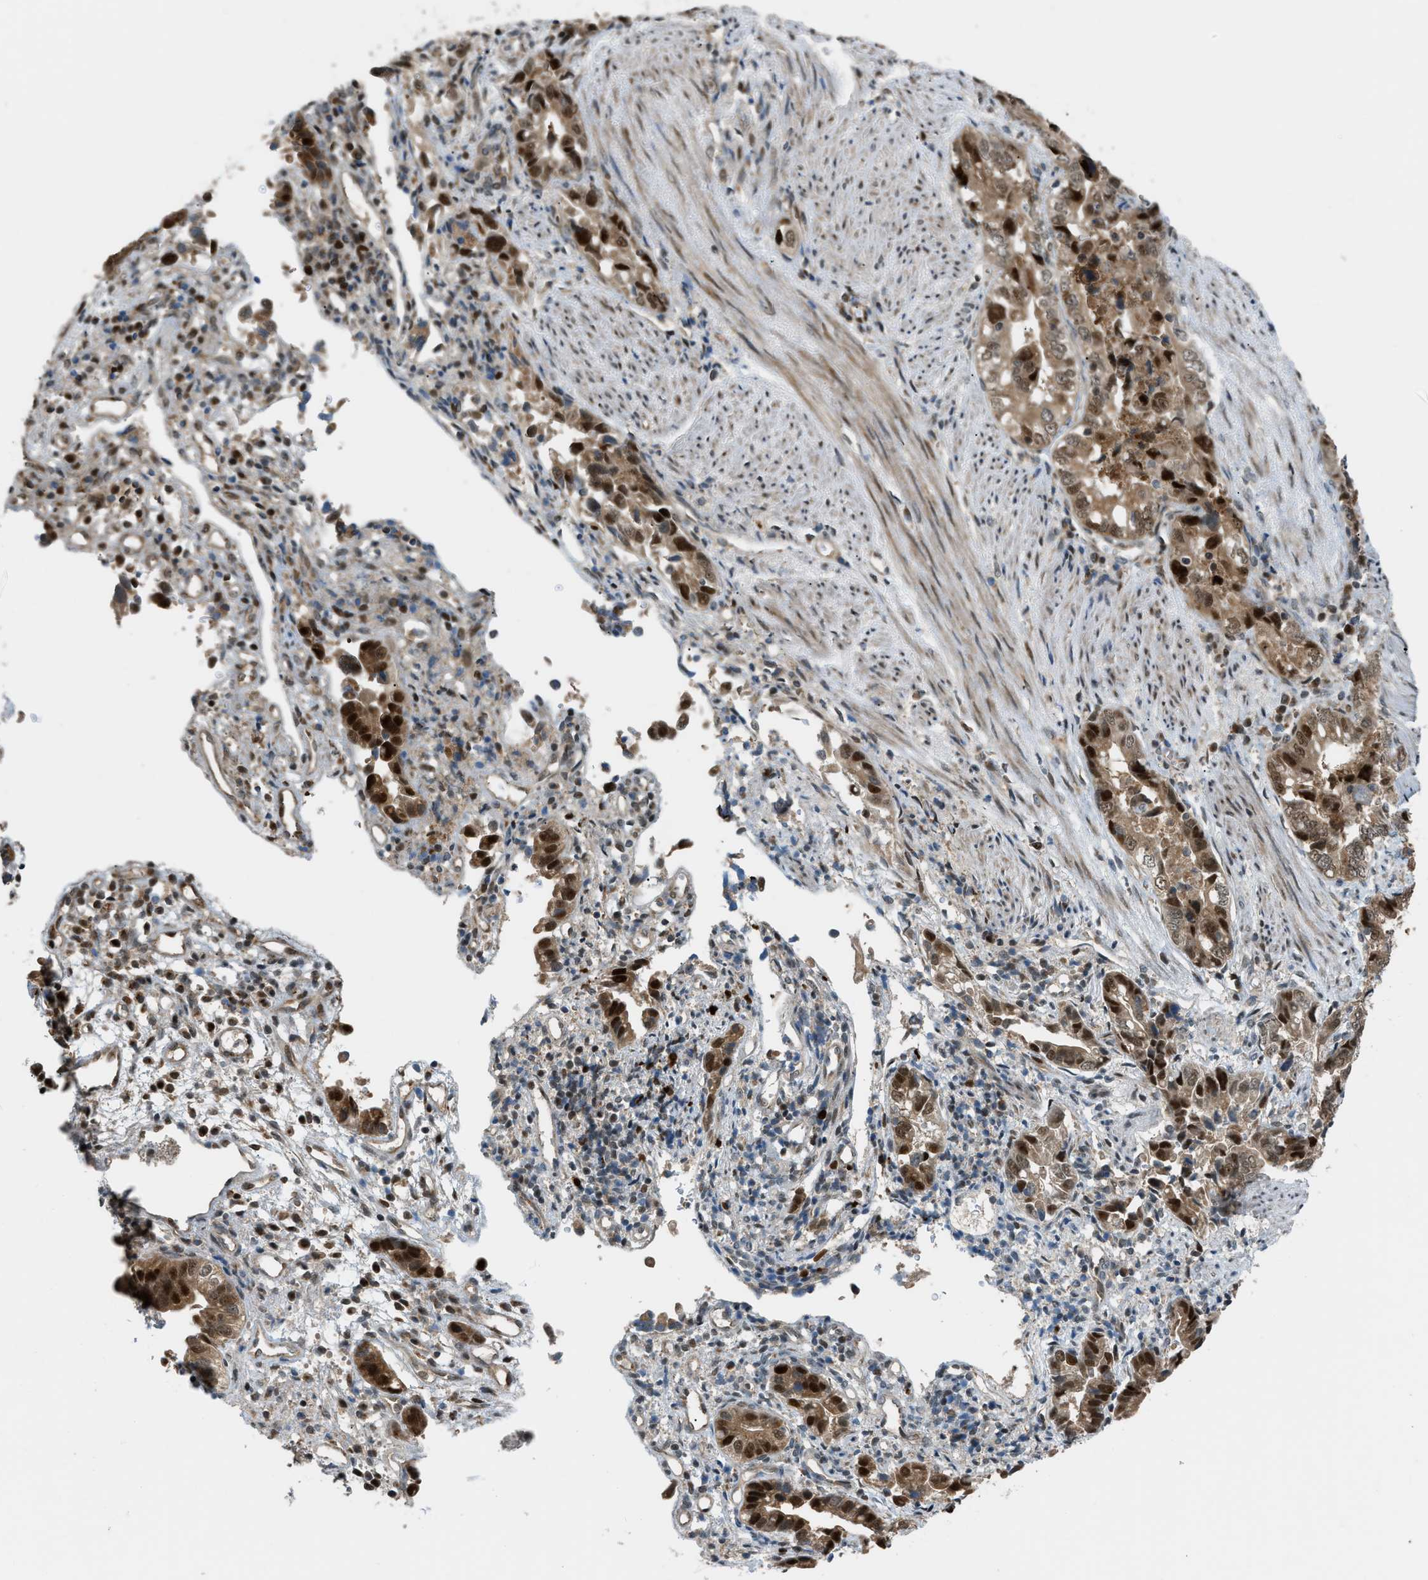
{"staining": {"intensity": "strong", "quantity": ">75%", "location": "cytoplasmic/membranous,nuclear"}, "tissue": "liver cancer", "cell_type": "Tumor cells", "image_type": "cancer", "snomed": [{"axis": "morphology", "description": "Cholangiocarcinoma"}, {"axis": "topography", "description": "Liver"}], "caption": "This photomicrograph reveals liver cancer stained with IHC to label a protein in brown. The cytoplasmic/membranous and nuclear of tumor cells show strong positivity for the protein. Nuclei are counter-stained blue.", "gene": "CCDC186", "patient": {"sex": "female", "age": 79}}